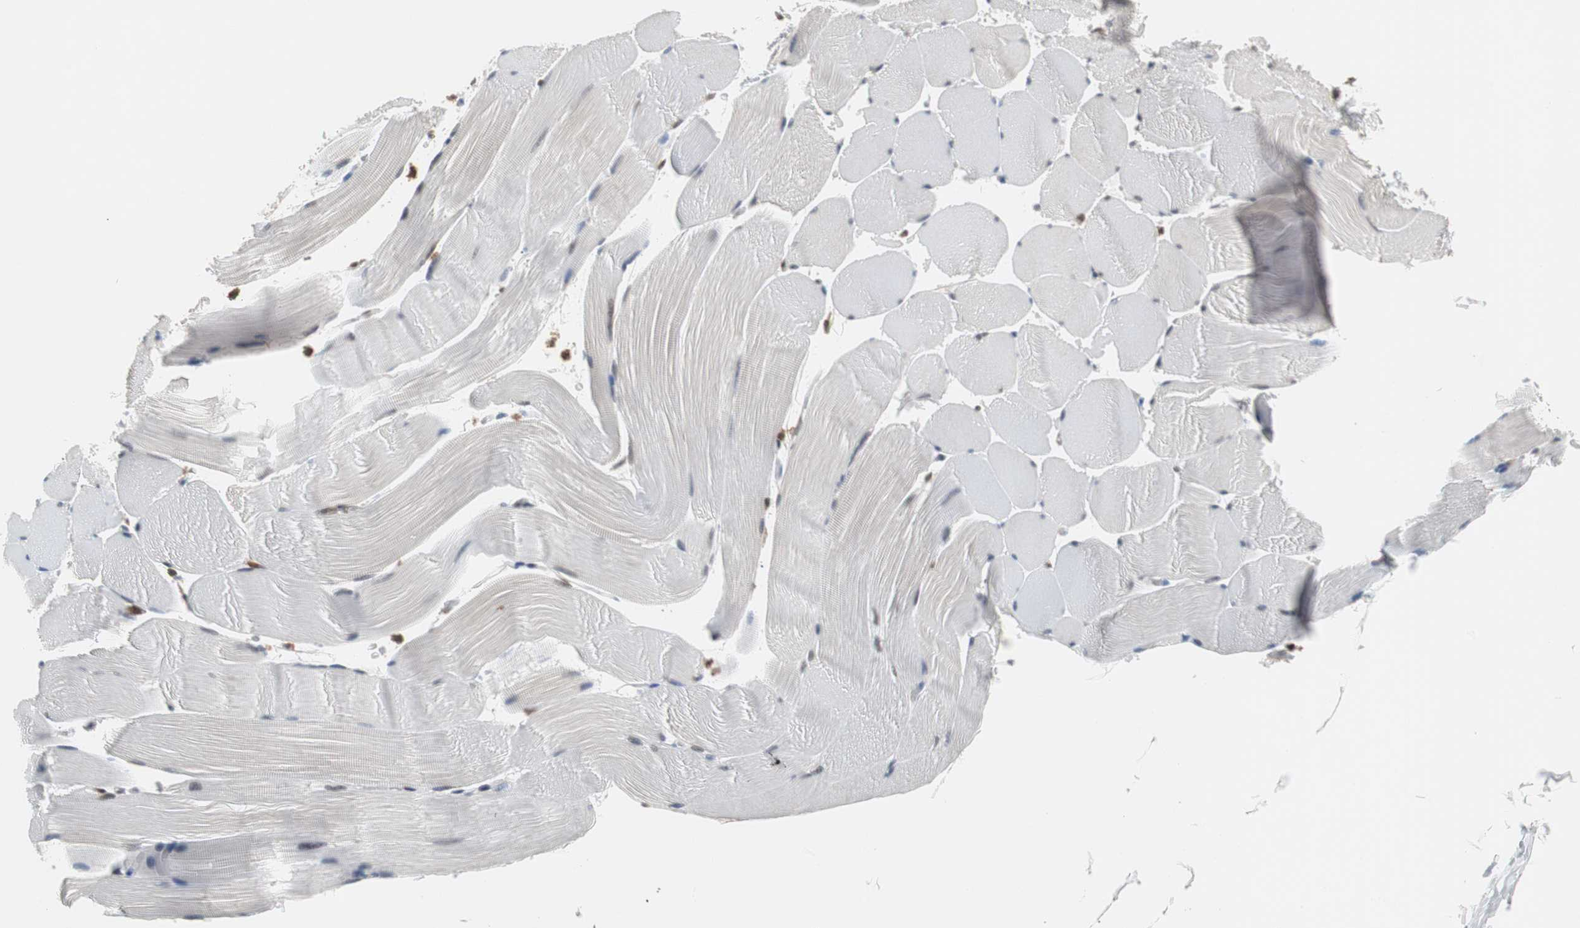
{"staining": {"intensity": "moderate", "quantity": "<25%", "location": "cytoplasmic/membranous,nuclear"}, "tissue": "skeletal muscle", "cell_type": "Myocytes", "image_type": "normal", "snomed": [{"axis": "morphology", "description": "Normal tissue, NOS"}, {"axis": "topography", "description": "Skeletal muscle"}], "caption": "This micrograph exhibits unremarkable skeletal muscle stained with immunohistochemistry (IHC) to label a protein in brown. The cytoplasmic/membranous,nuclear of myocytes show moderate positivity for the protein. Nuclei are counter-stained blue.", "gene": "SIRT1", "patient": {"sex": "male", "age": 62}}